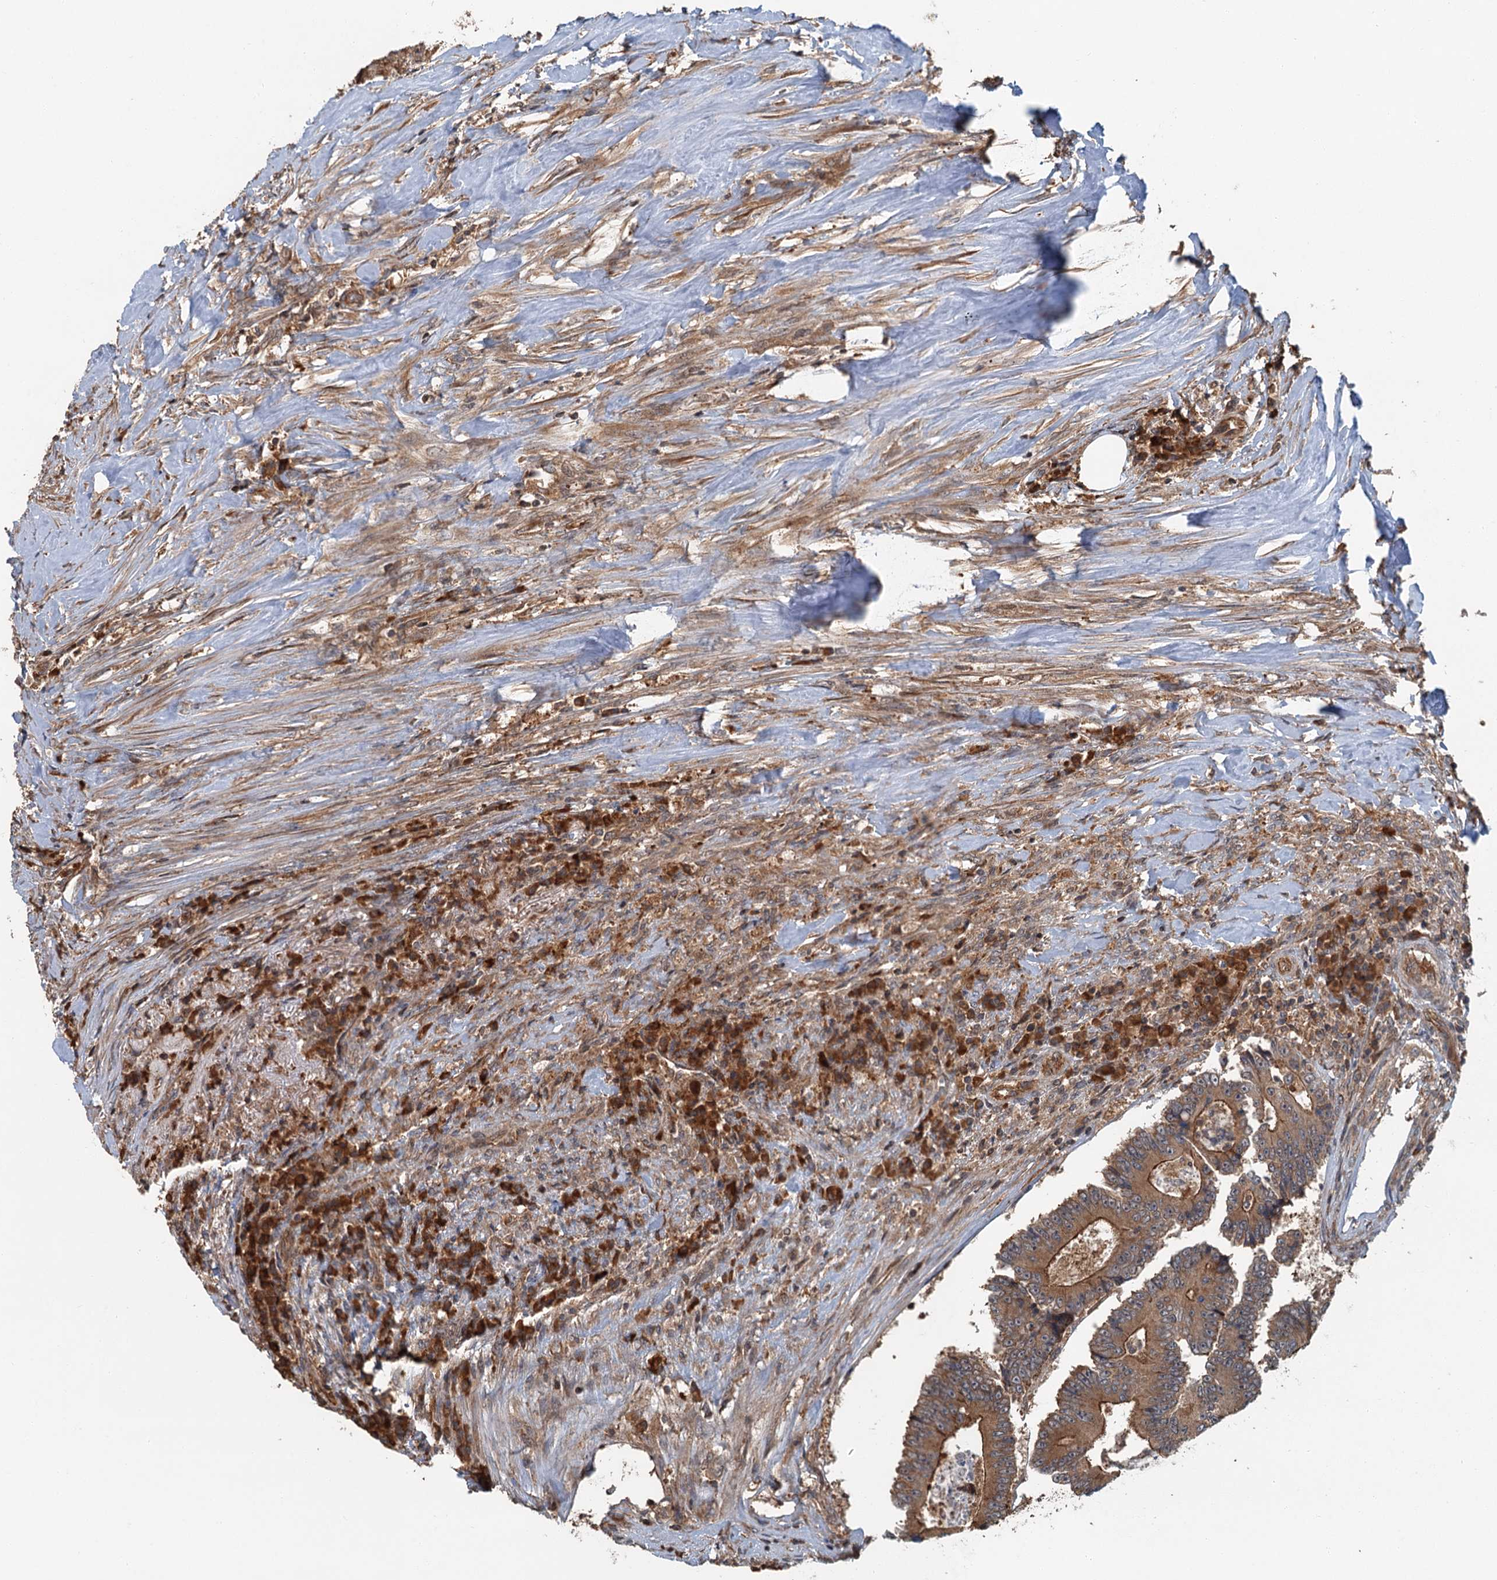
{"staining": {"intensity": "moderate", "quantity": ">75%", "location": "cytoplasmic/membranous"}, "tissue": "colorectal cancer", "cell_type": "Tumor cells", "image_type": "cancer", "snomed": [{"axis": "morphology", "description": "Adenocarcinoma, NOS"}, {"axis": "topography", "description": "Colon"}], "caption": "A medium amount of moderate cytoplasmic/membranous positivity is identified in about >75% of tumor cells in colorectal adenocarcinoma tissue.", "gene": "ZNF527", "patient": {"sex": "male", "age": 83}}